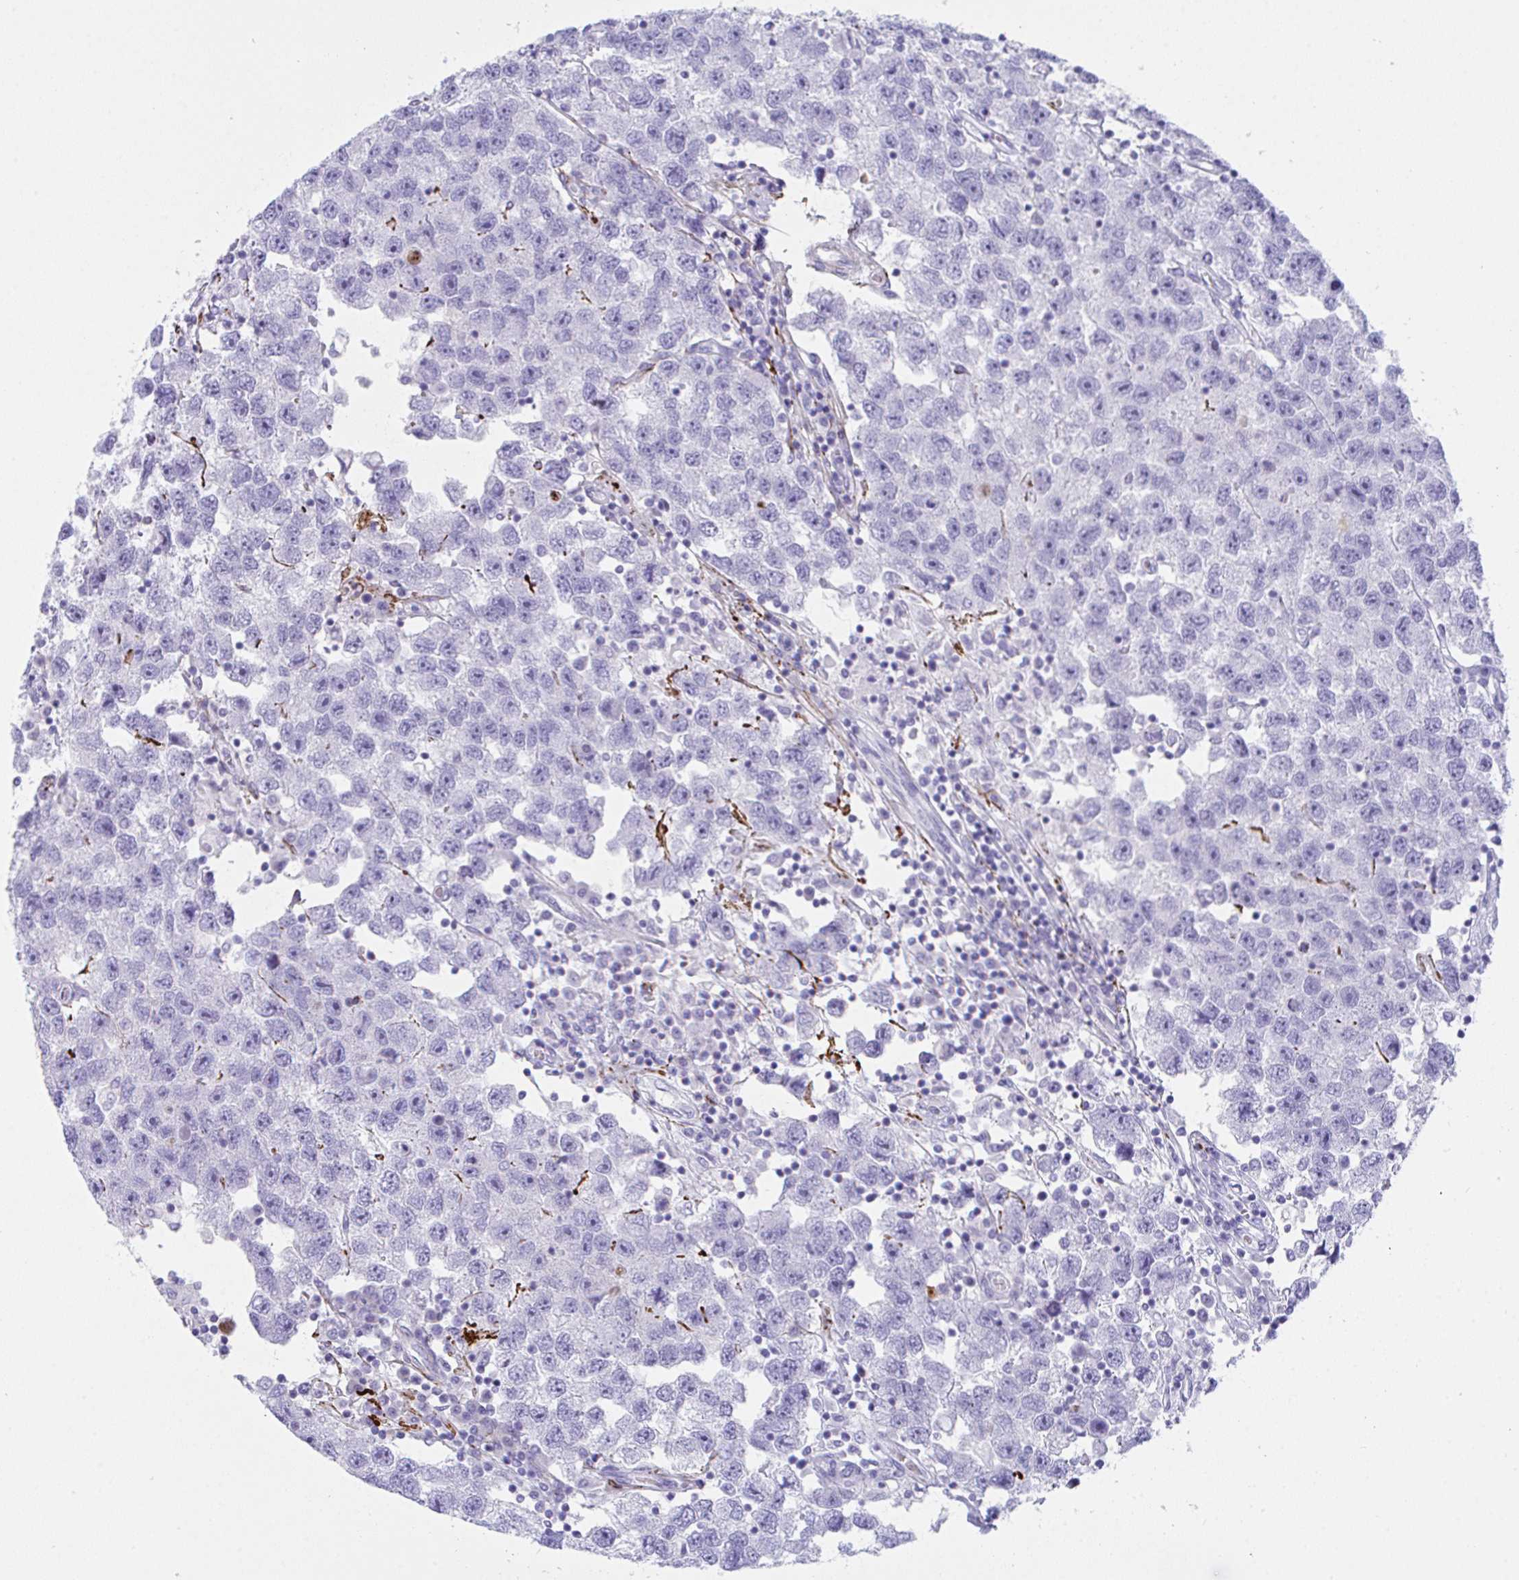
{"staining": {"intensity": "negative", "quantity": "none", "location": "none"}, "tissue": "testis cancer", "cell_type": "Tumor cells", "image_type": "cancer", "snomed": [{"axis": "morphology", "description": "Seminoma, NOS"}, {"axis": "topography", "description": "Testis"}], "caption": "Tumor cells are negative for protein expression in human testis seminoma.", "gene": "KMT2E", "patient": {"sex": "male", "age": 26}}